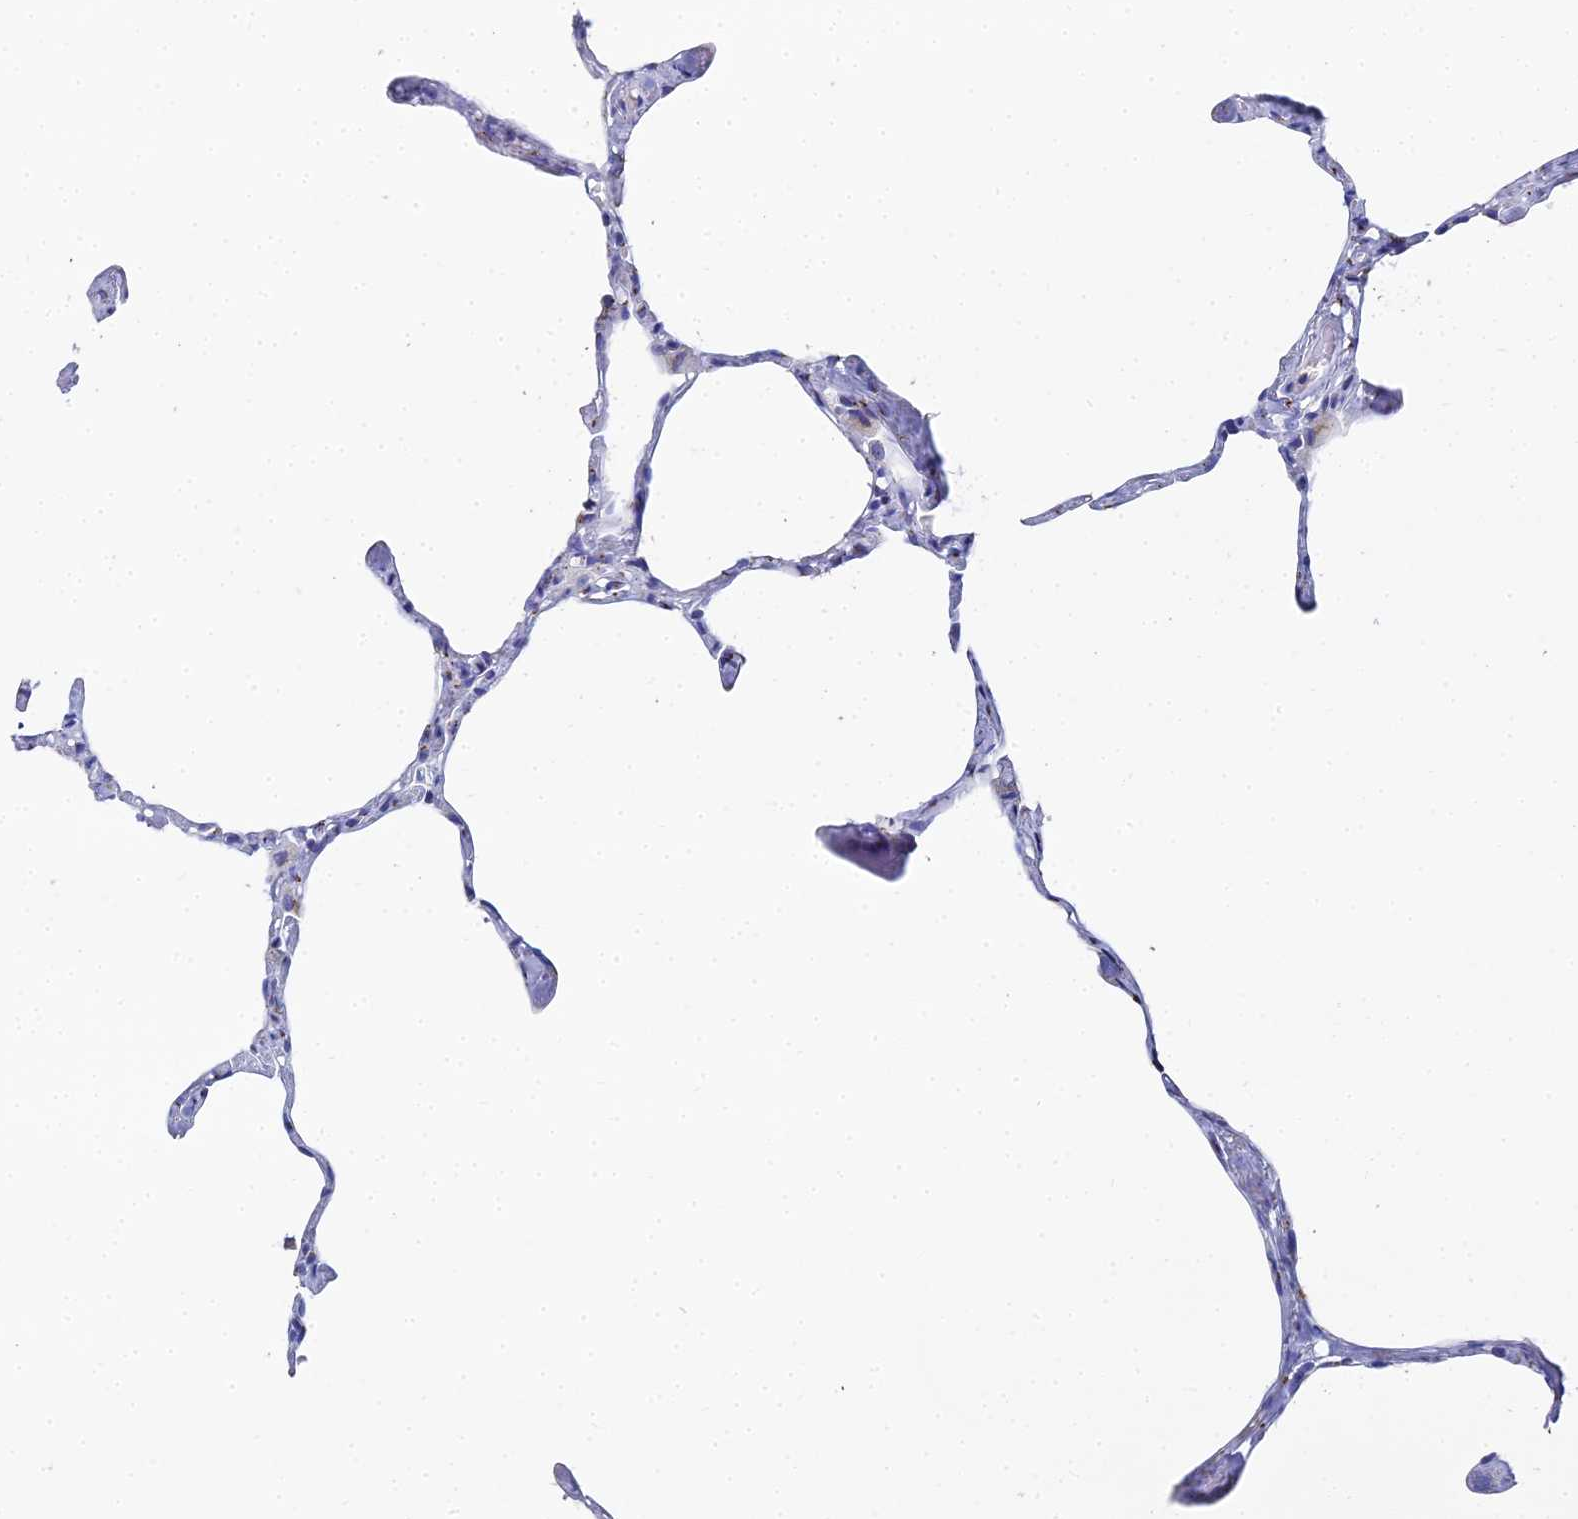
{"staining": {"intensity": "moderate", "quantity": "<25%", "location": "cytoplasmic/membranous"}, "tissue": "lung", "cell_type": "Alveolar cells", "image_type": "normal", "snomed": [{"axis": "morphology", "description": "Normal tissue, NOS"}, {"axis": "topography", "description": "Lung"}], "caption": "Immunohistochemical staining of benign human lung demonstrates moderate cytoplasmic/membranous protein expression in approximately <25% of alveolar cells.", "gene": "ENSG00000268674", "patient": {"sex": "male", "age": 65}}